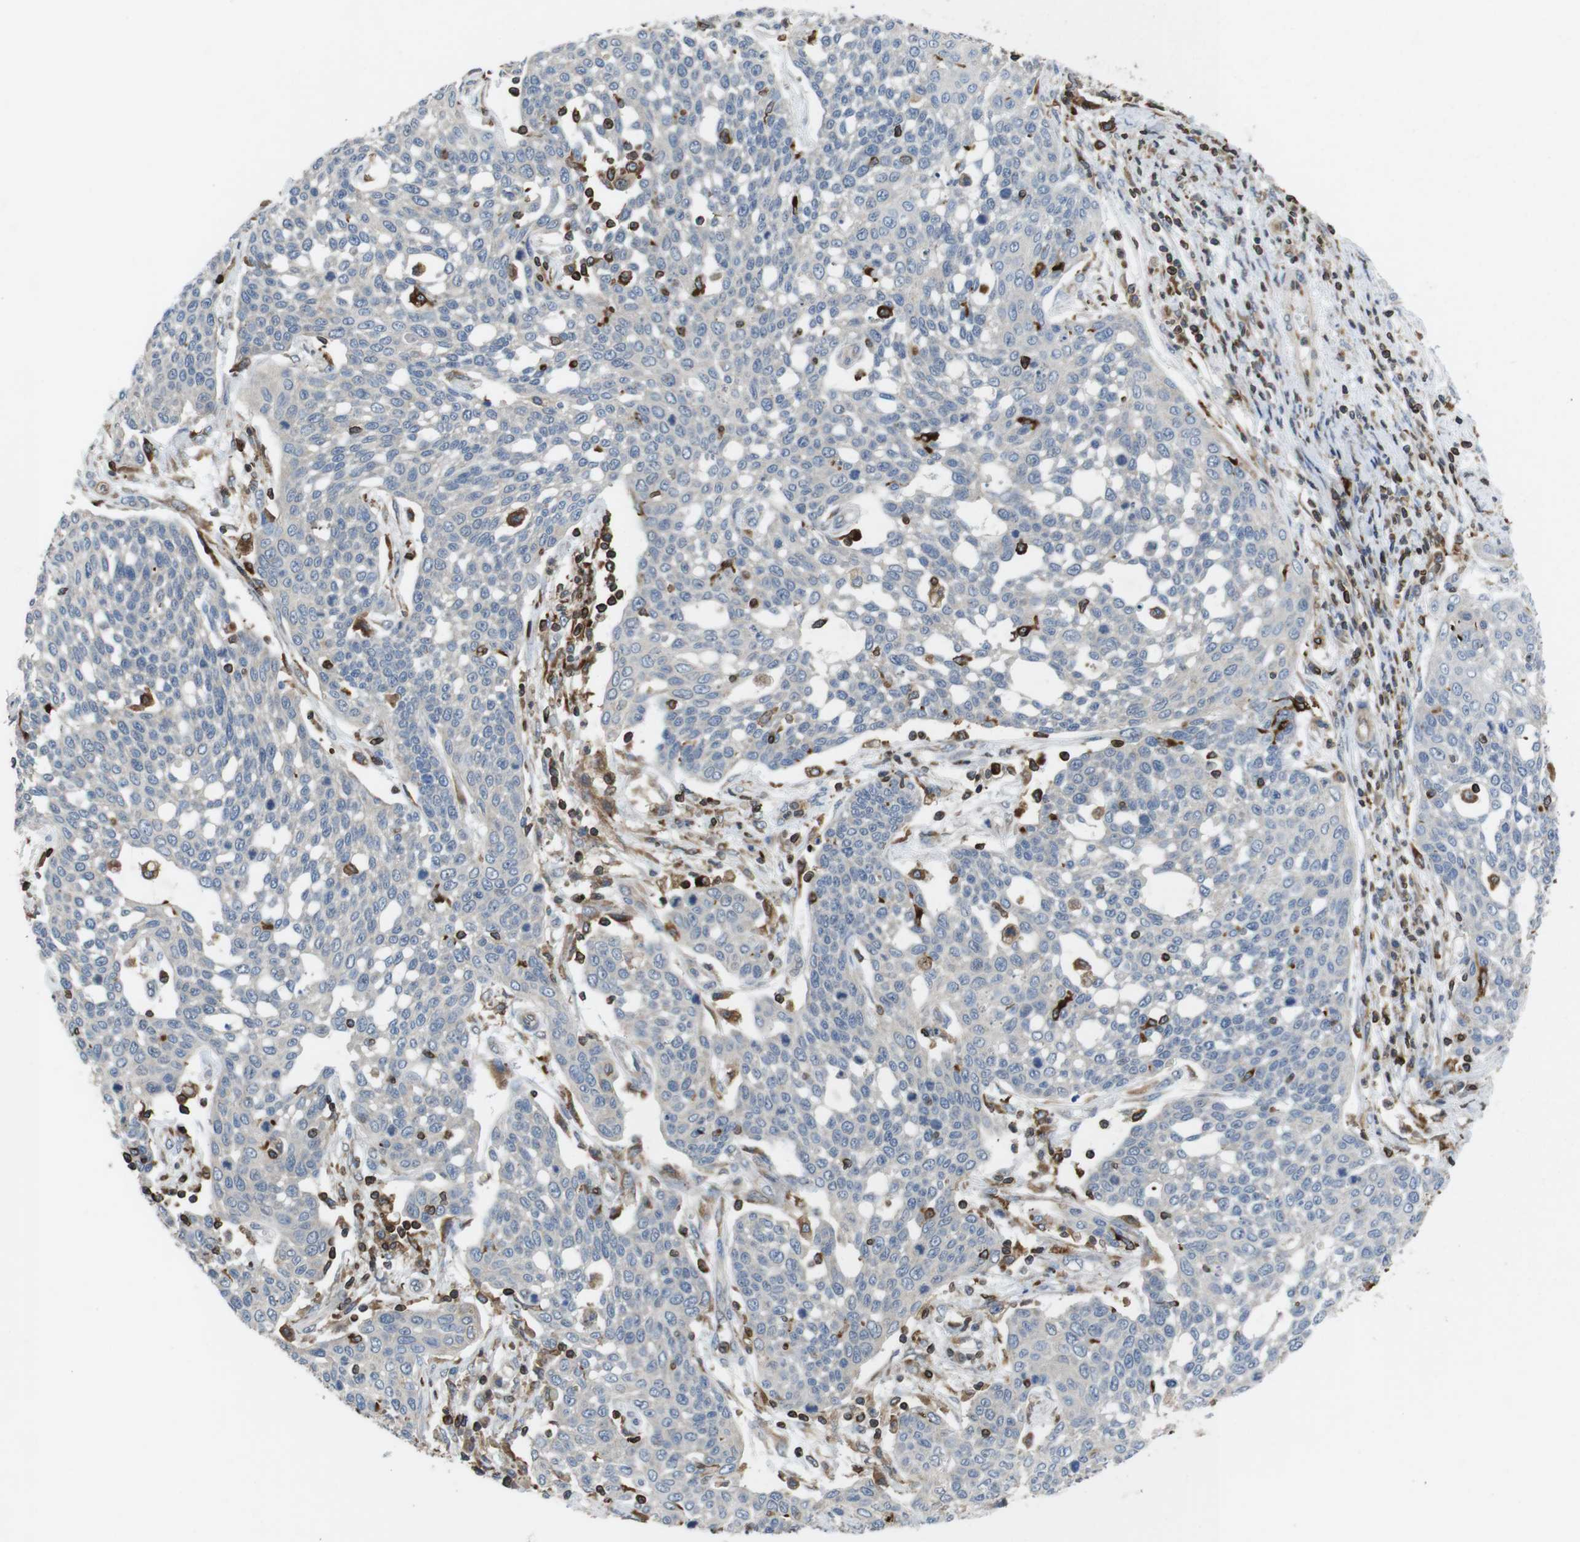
{"staining": {"intensity": "negative", "quantity": "none", "location": "none"}, "tissue": "cervical cancer", "cell_type": "Tumor cells", "image_type": "cancer", "snomed": [{"axis": "morphology", "description": "Squamous cell carcinoma, NOS"}, {"axis": "topography", "description": "Cervix"}], "caption": "Immunohistochemistry (IHC) micrograph of neoplastic tissue: cervical cancer stained with DAB reveals no significant protein positivity in tumor cells.", "gene": "ARL6IP5", "patient": {"sex": "female", "age": 34}}